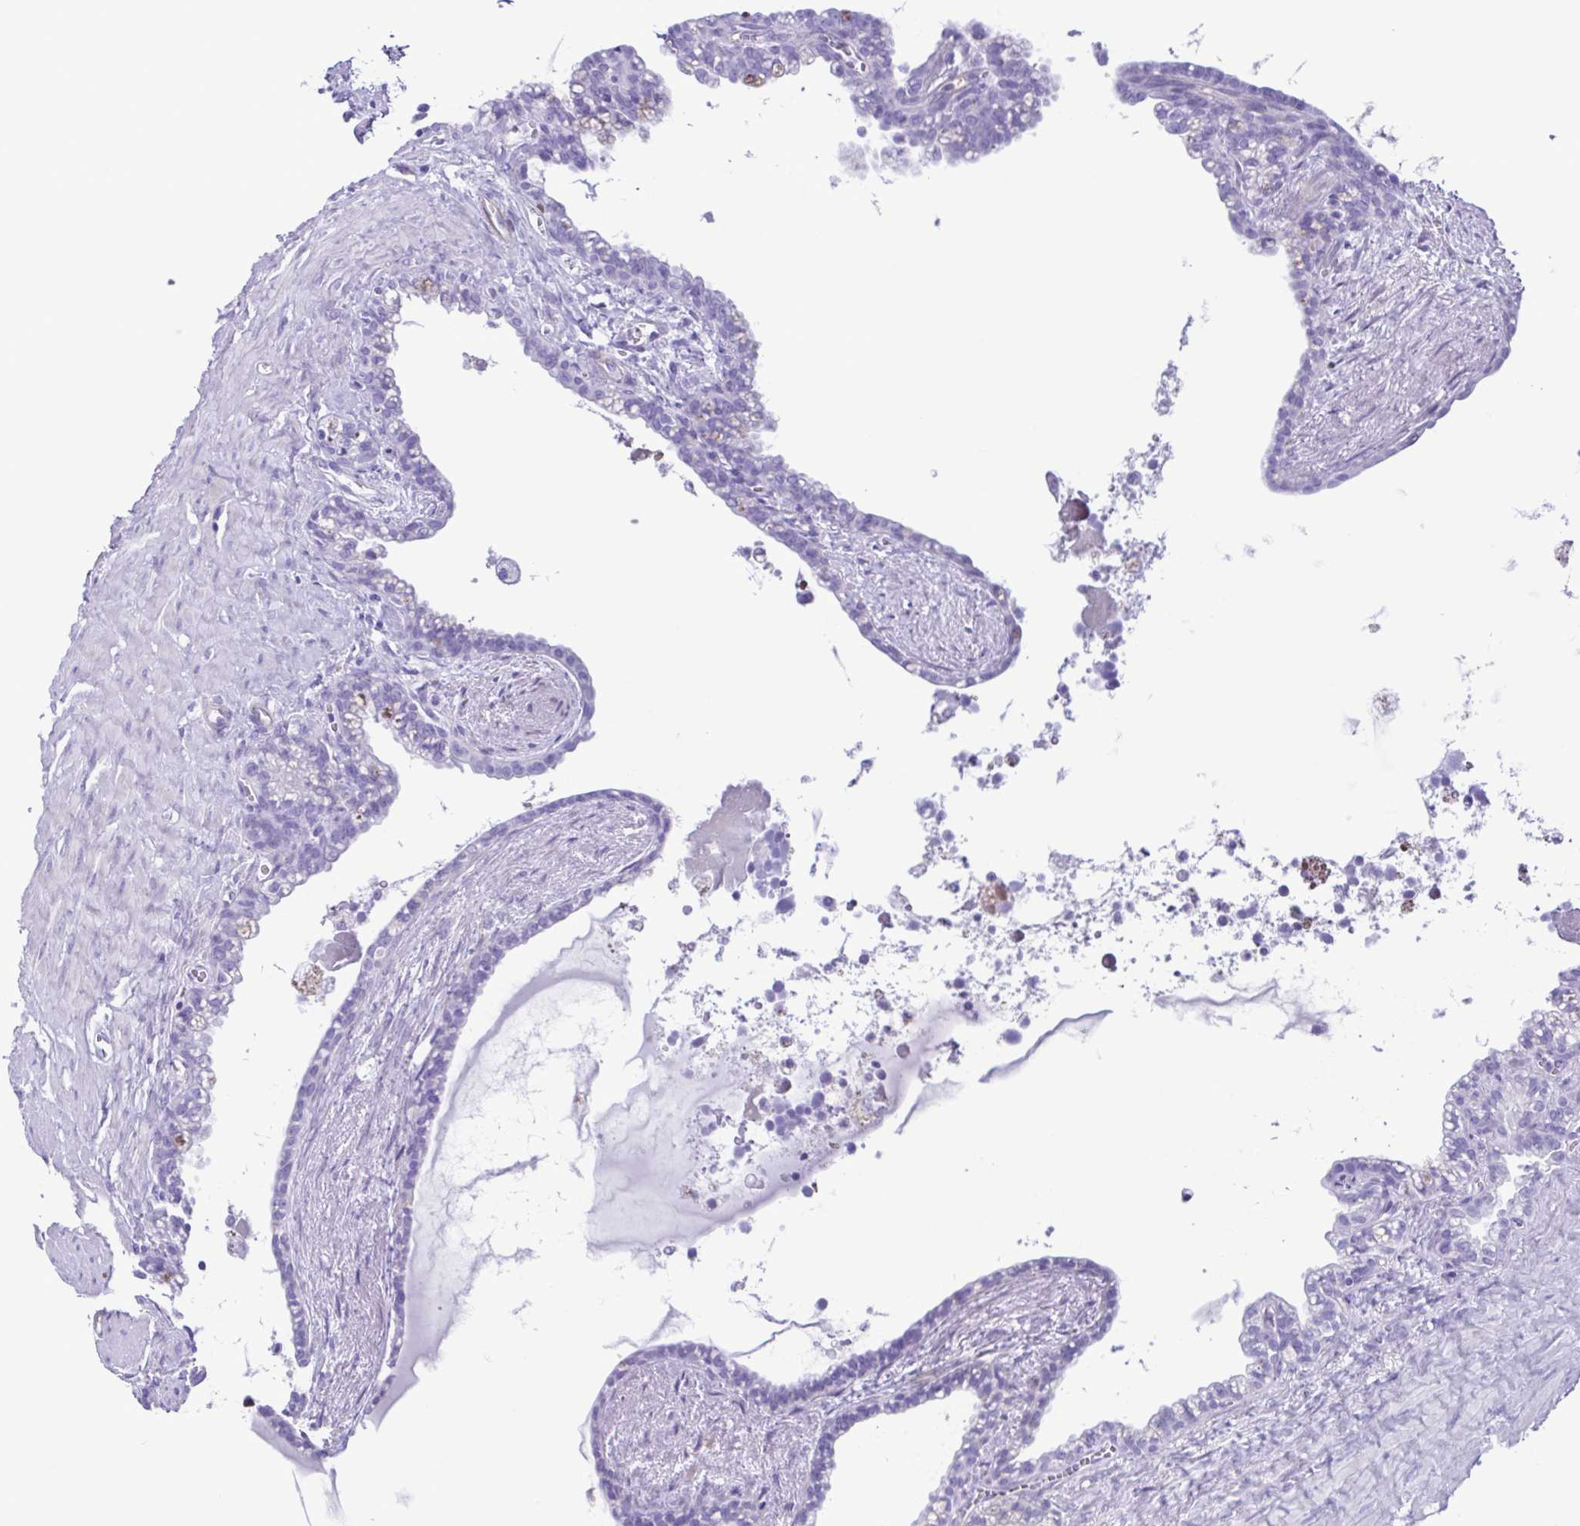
{"staining": {"intensity": "negative", "quantity": "none", "location": "none"}, "tissue": "seminal vesicle", "cell_type": "Glandular cells", "image_type": "normal", "snomed": [{"axis": "morphology", "description": "Normal tissue, NOS"}, {"axis": "topography", "description": "Seminal veicle"}], "caption": "Protein analysis of unremarkable seminal vesicle shows no significant staining in glandular cells.", "gene": "CYP11B1", "patient": {"sex": "male", "age": 76}}